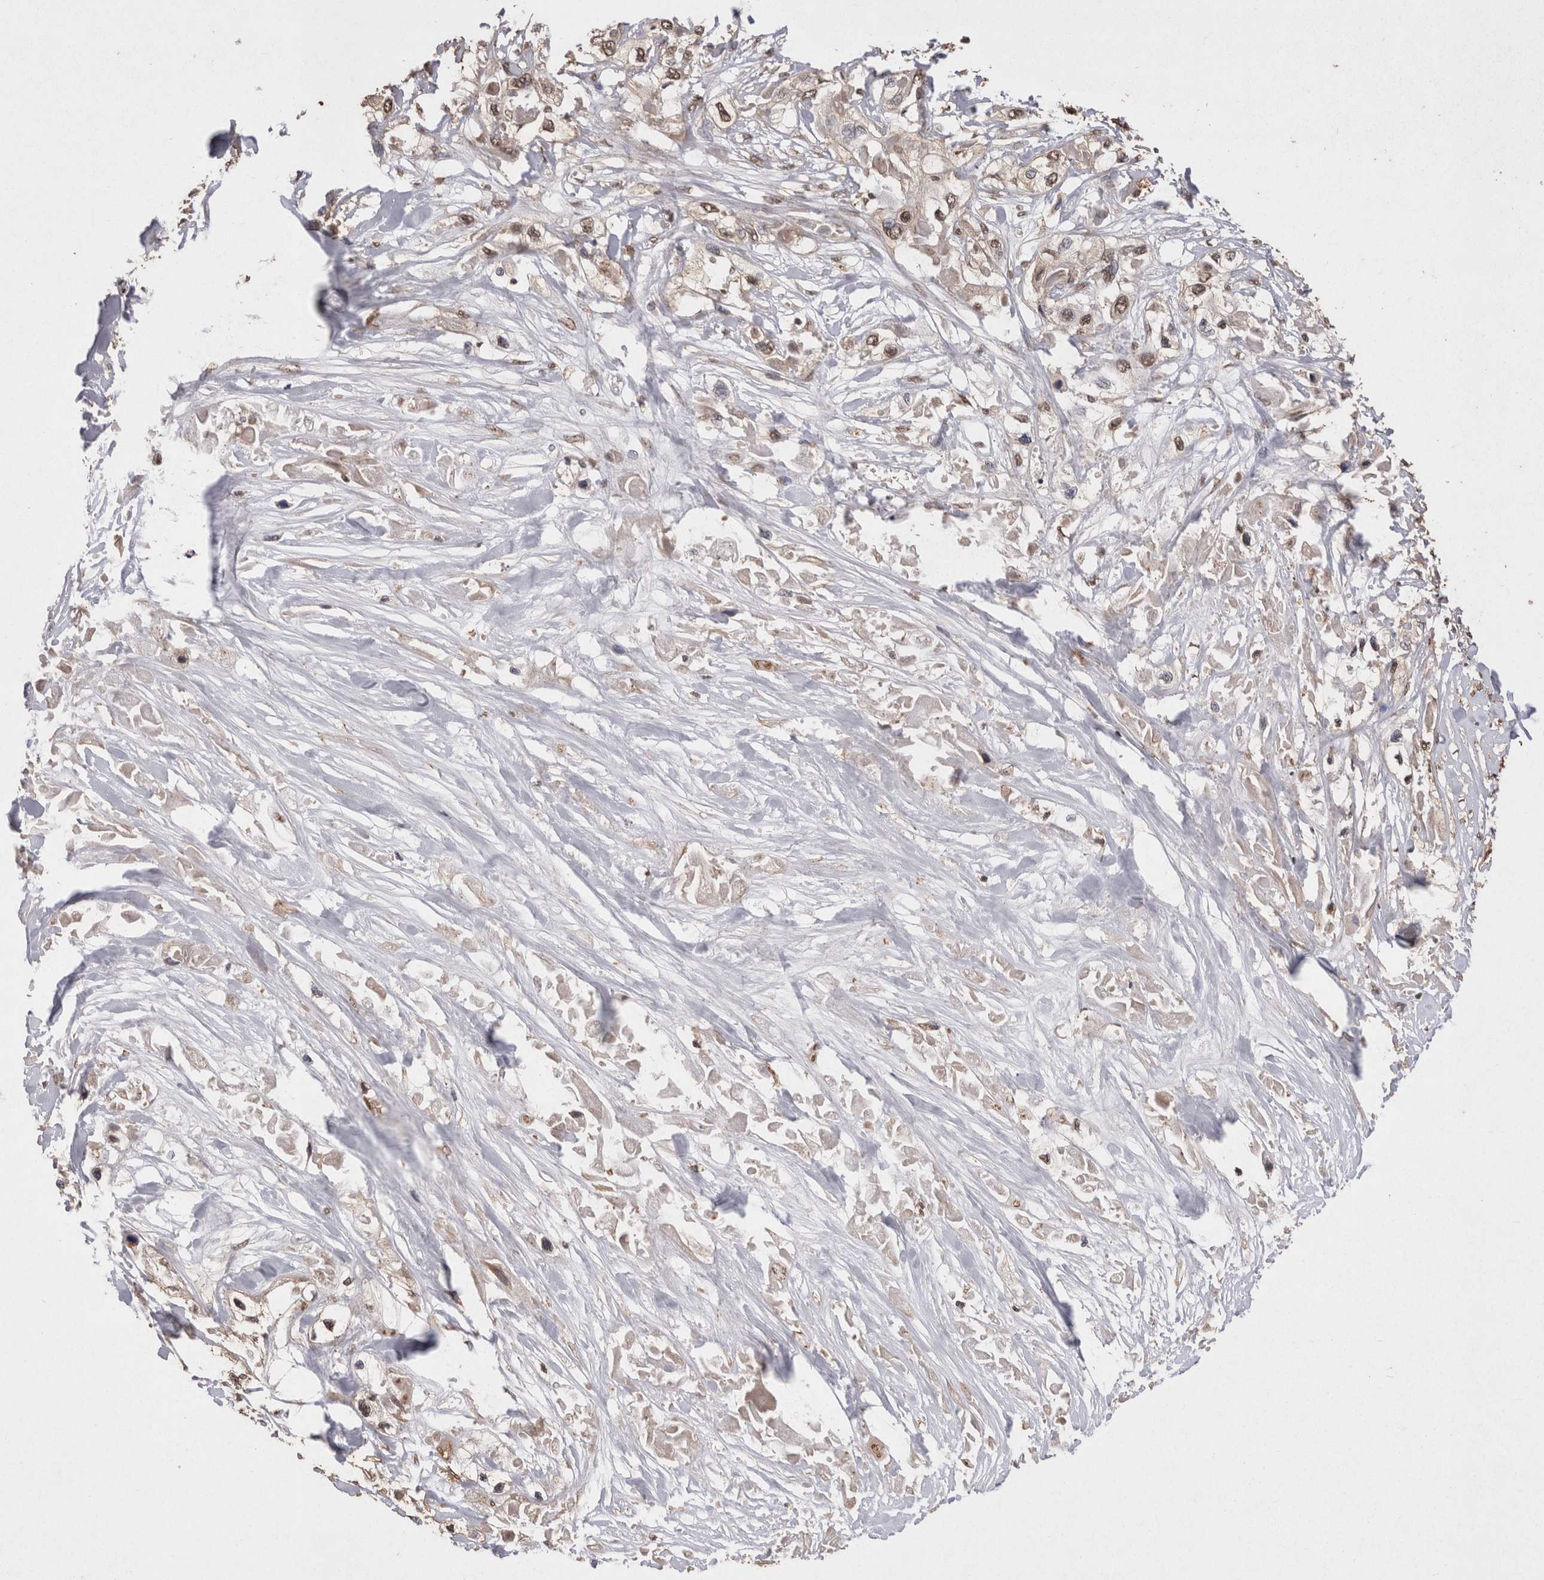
{"staining": {"intensity": "weak", "quantity": ">75%", "location": "nuclear"}, "tissue": "pancreatic cancer", "cell_type": "Tumor cells", "image_type": "cancer", "snomed": [{"axis": "morphology", "description": "Adenocarcinoma, NOS"}, {"axis": "topography", "description": "Pancreas"}], "caption": "Weak nuclear expression for a protein is identified in approximately >75% of tumor cells of pancreatic adenocarcinoma using IHC.", "gene": "GRK5", "patient": {"sex": "female", "age": 70}}